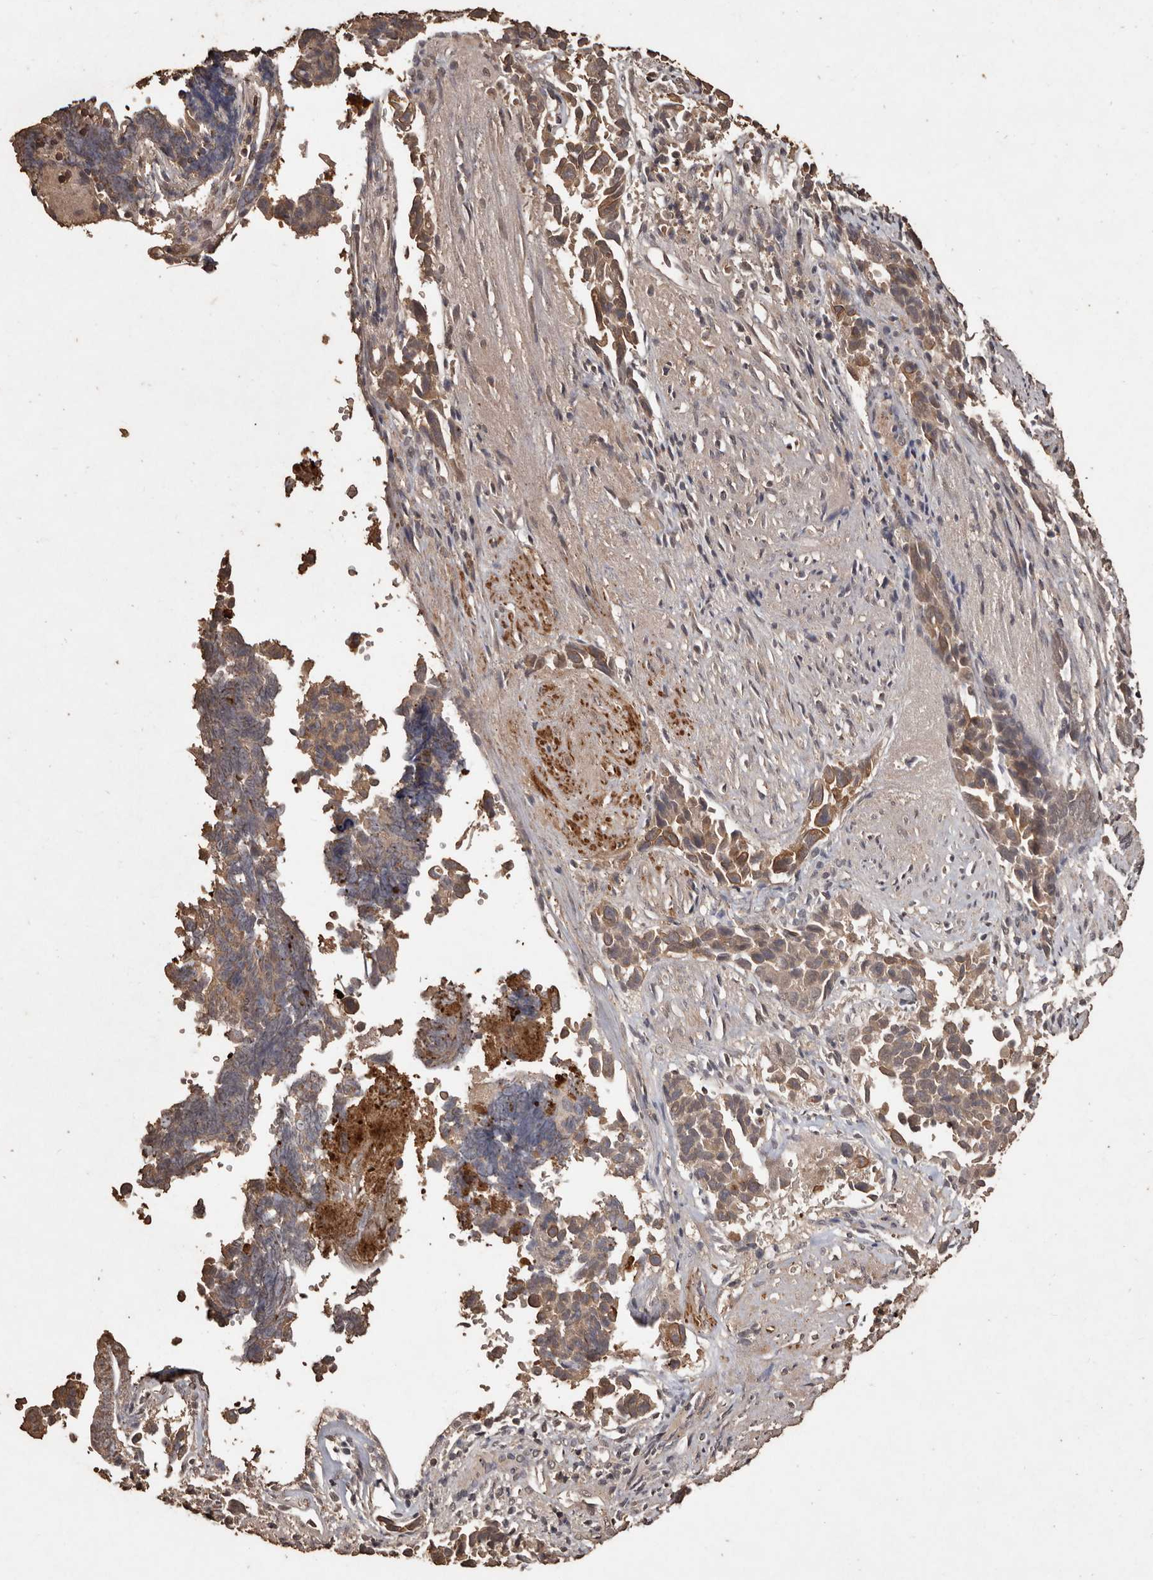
{"staining": {"intensity": "weak", "quantity": ">75%", "location": "cytoplasmic/membranous"}, "tissue": "liver cancer", "cell_type": "Tumor cells", "image_type": "cancer", "snomed": [{"axis": "morphology", "description": "Cholangiocarcinoma"}, {"axis": "topography", "description": "Liver"}], "caption": "The histopathology image shows immunohistochemical staining of liver cholangiocarcinoma. There is weak cytoplasmic/membranous staining is identified in approximately >75% of tumor cells. The staining is performed using DAB (3,3'-diaminobenzidine) brown chromogen to label protein expression. The nuclei are counter-stained blue using hematoxylin.", "gene": "PKDCC", "patient": {"sex": "female", "age": 79}}